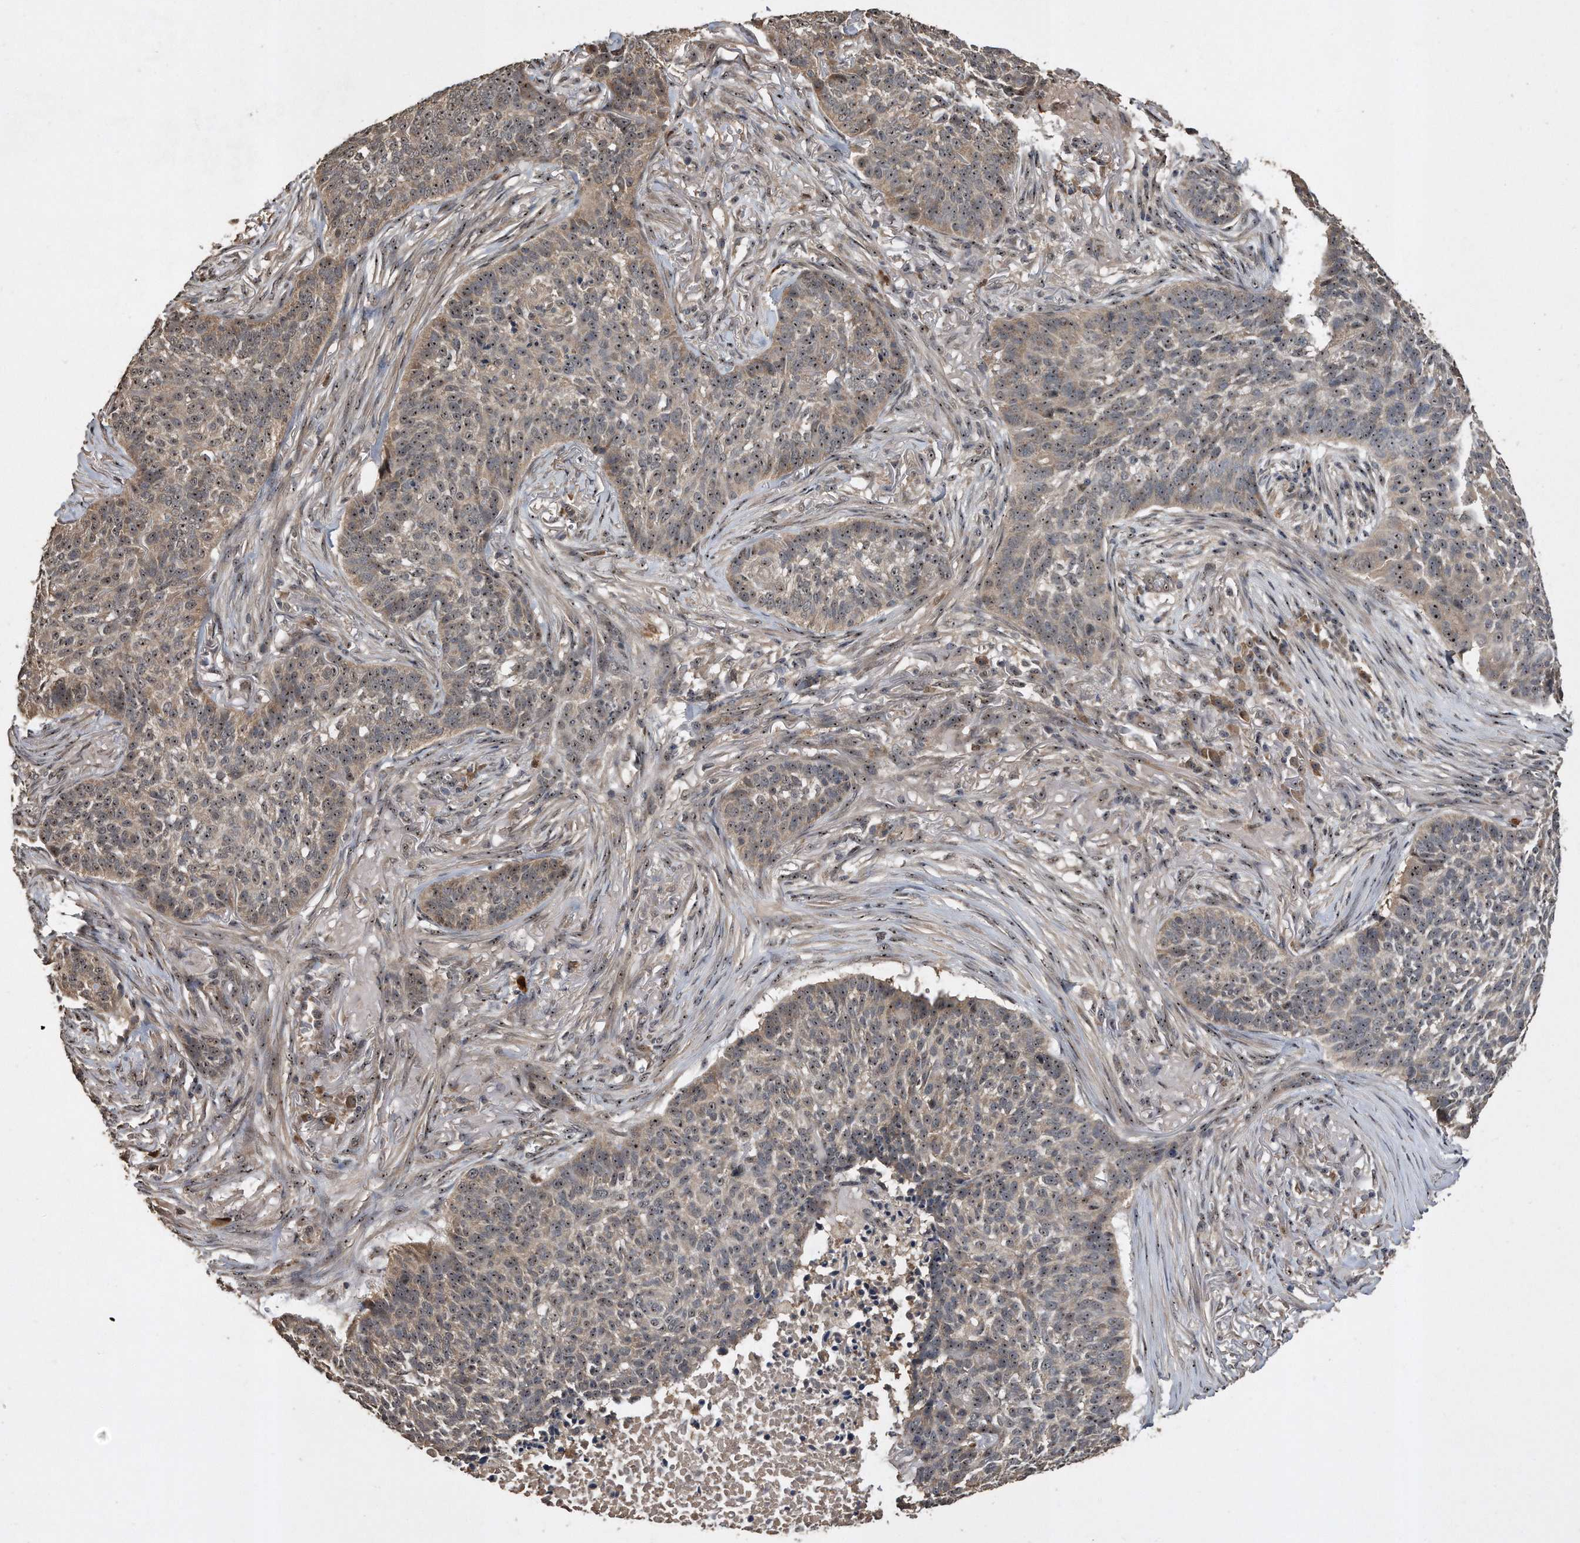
{"staining": {"intensity": "weak", "quantity": ">75%", "location": "nuclear"}, "tissue": "skin cancer", "cell_type": "Tumor cells", "image_type": "cancer", "snomed": [{"axis": "morphology", "description": "Basal cell carcinoma"}, {"axis": "topography", "description": "Skin"}], "caption": "A brown stain highlights weak nuclear expression of a protein in human skin cancer (basal cell carcinoma) tumor cells.", "gene": "PELO", "patient": {"sex": "male", "age": 85}}